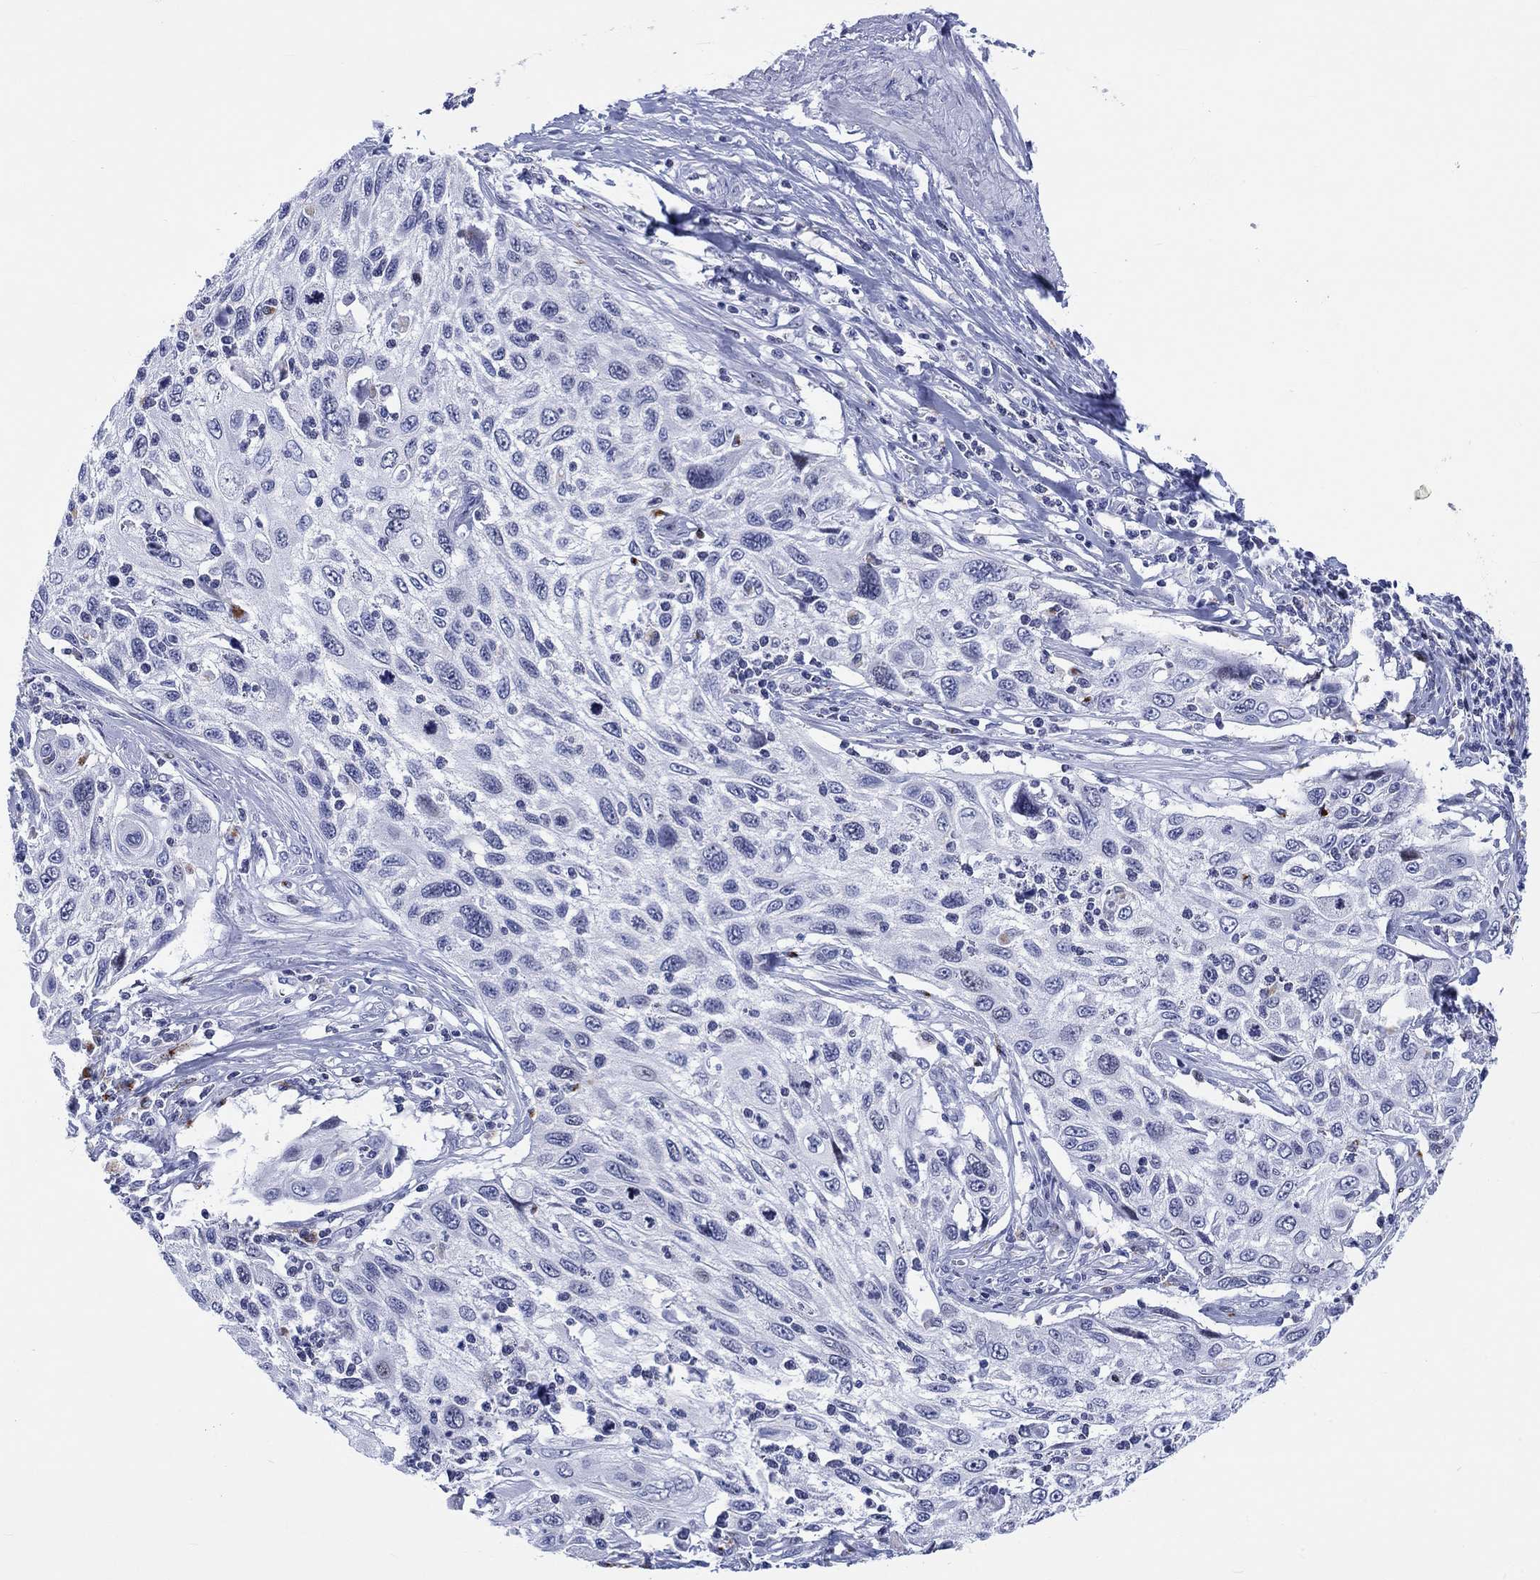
{"staining": {"intensity": "negative", "quantity": "none", "location": "none"}, "tissue": "cervical cancer", "cell_type": "Tumor cells", "image_type": "cancer", "snomed": [{"axis": "morphology", "description": "Squamous cell carcinoma, NOS"}, {"axis": "topography", "description": "Cervix"}], "caption": "A high-resolution histopathology image shows IHC staining of squamous cell carcinoma (cervical), which displays no significant positivity in tumor cells. The staining was performed using DAB (3,3'-diaminobenzidine) to visualize the protein expression in brown, while the nuclei were stained in blue with hematoxylin (Magnification: 20x).", "gene": "CDCA2", "patient": {"sex": "female", "age": 70}}